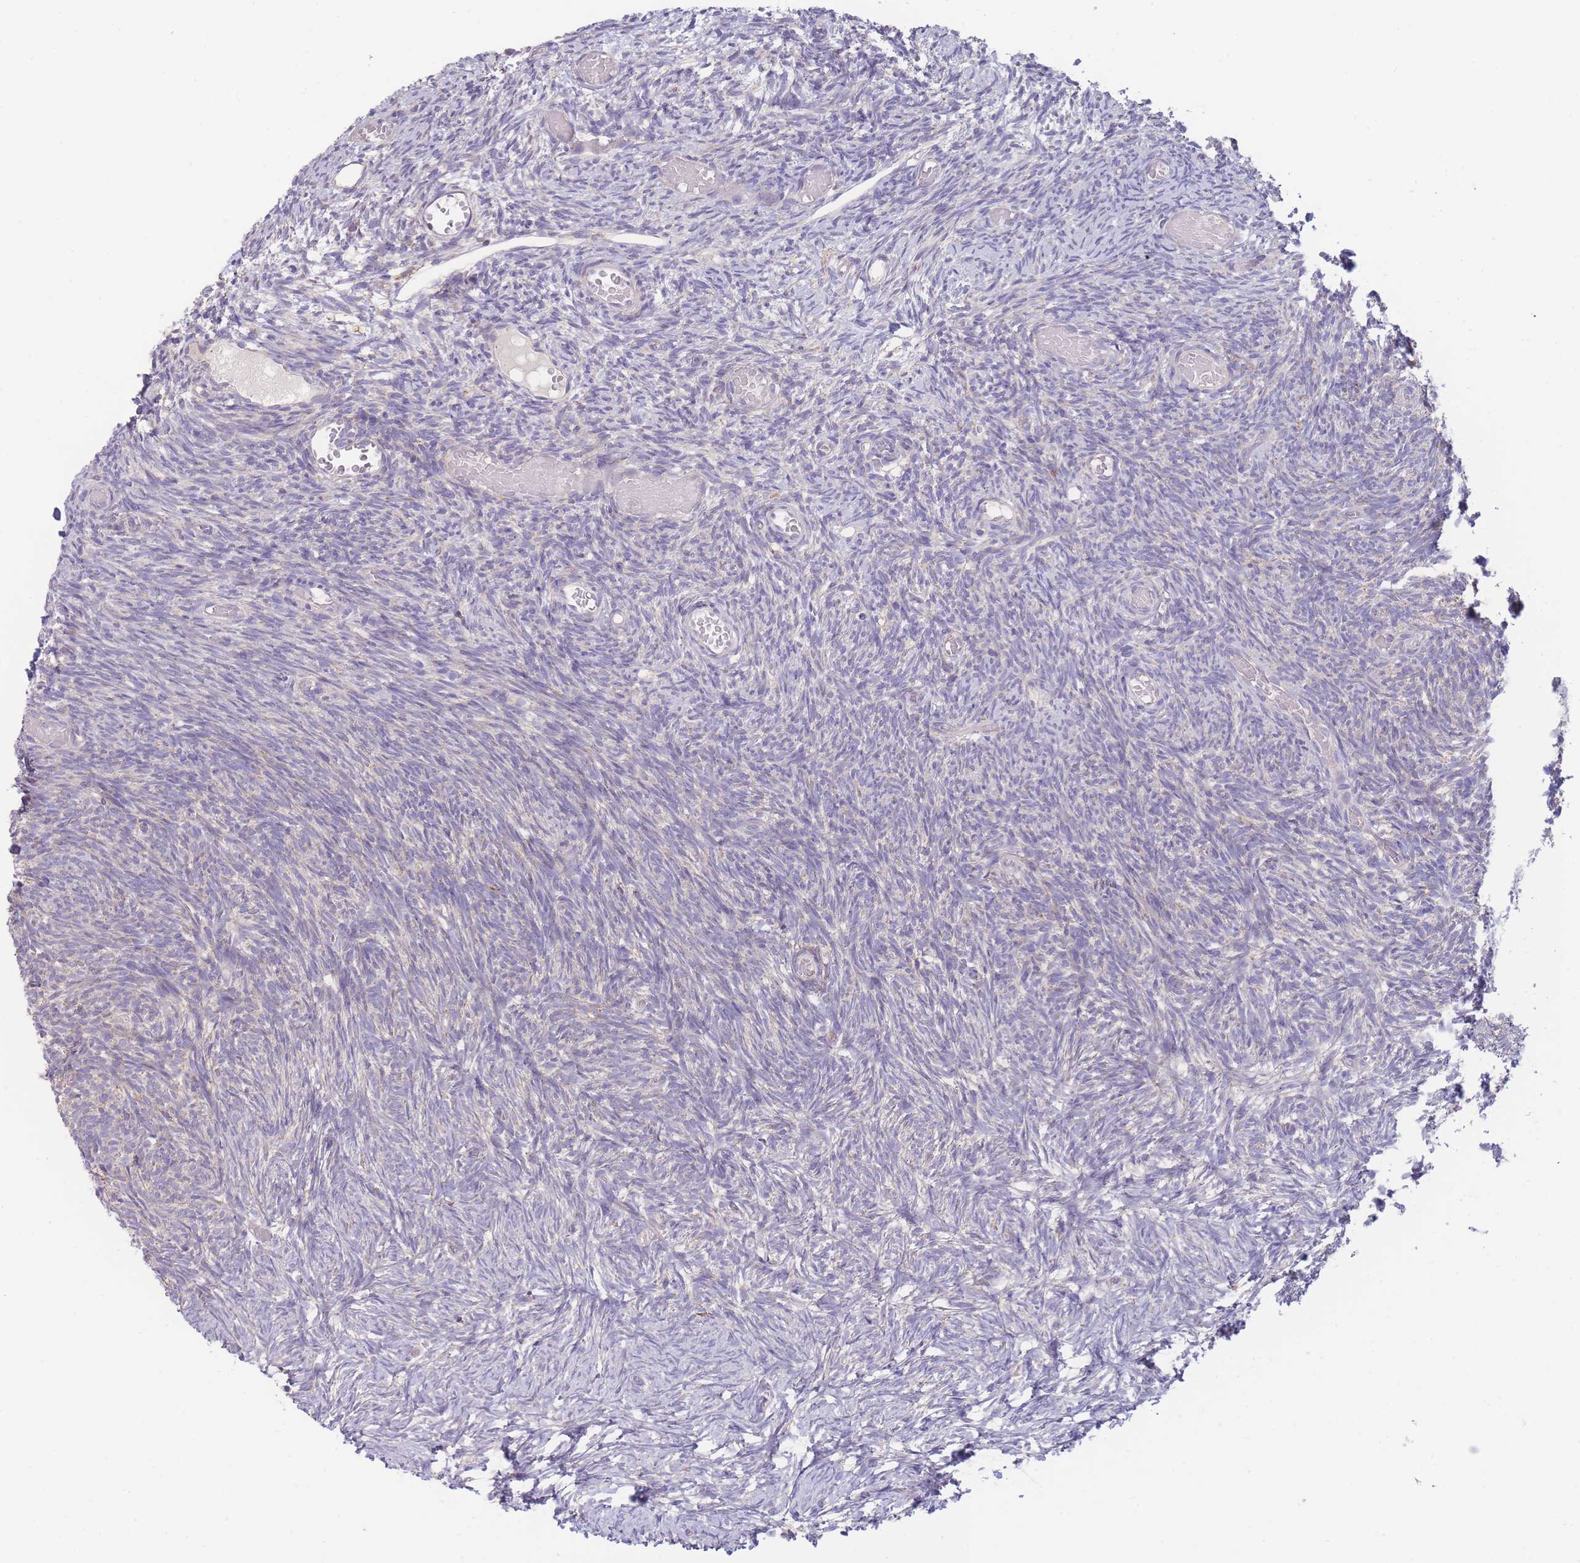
{"staining": {"intensity": "negative", "quantity": "none", "location": "none"}, "tissue": "ovary", "cell_type": "Ovarian stroma cells", "image_type": "normal", "snomed": [{"axis": "morphology", "description": "Normal tissue, NOS"}, {"axis": "topography", "description": "Ovary"}], "caption": "Immunohistochemistry of unremarkable human ovary shows no positivity in ovarian stroma cells.", "gene": "SLC25A42", "patient": {"sex": "female", "age": 39}}